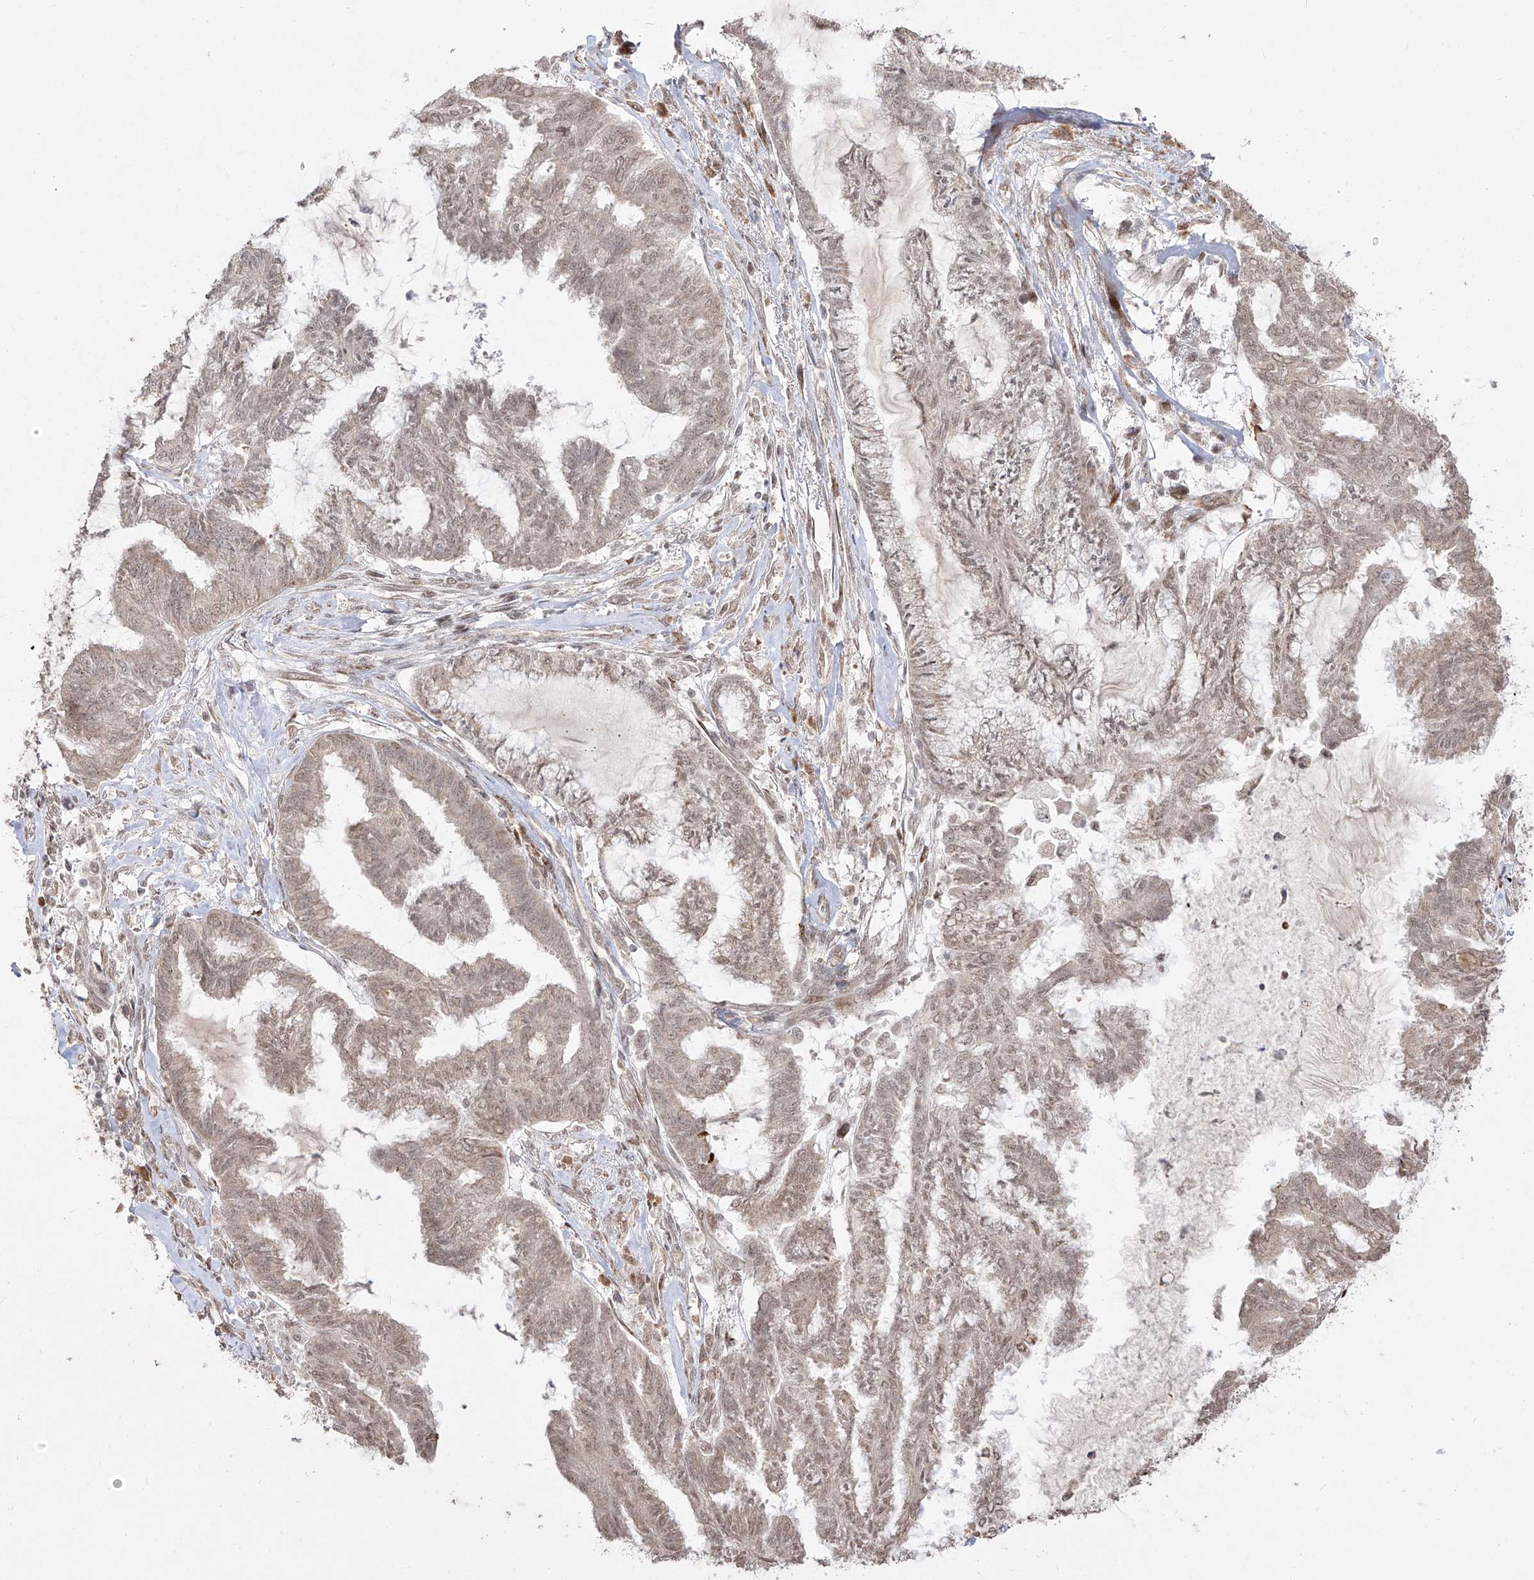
{"staining": {"intensity": "weak", "quantity": "25%-75%", "location": "nuclear"}, "tissue": "endometrial cancer", "cell_type": "Tumor cells", "image_type": "cancer", "snomed": [{"axis": "morphology", "description": "Adenocarcinoma, NOS"}, {"axis": "topography", "description": "Endometrium"}], "caption": "There is low levels of weak nuclear positivity in tumor cells of endometrial adenocarcinoma, as demonstrated by immunohistochemical staining (brown color).", "gene": "SNRNP27", "patient": {"sex": "female", "age": 86}}